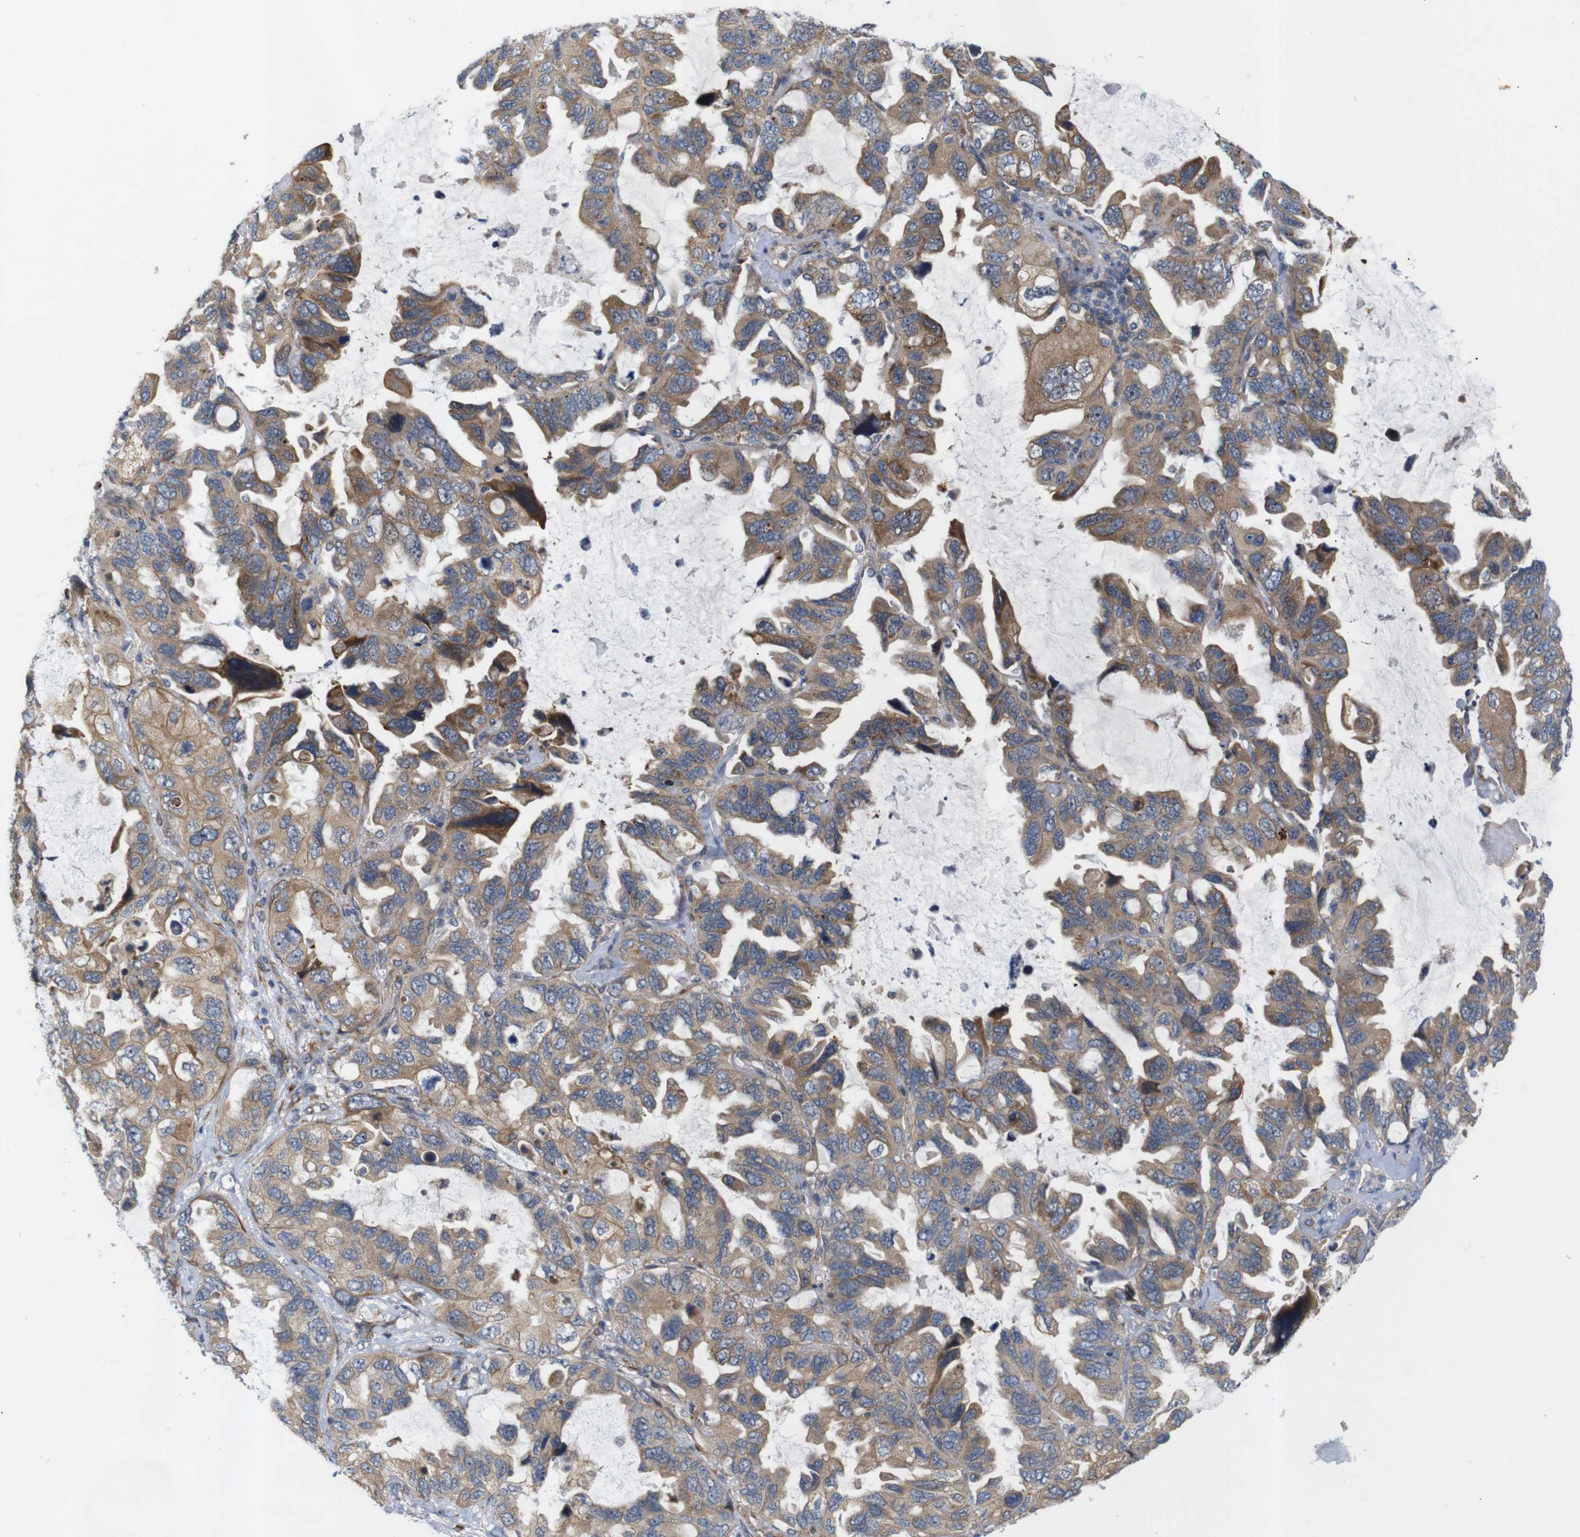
{"staining": {"intensity": "moderate", "quantity": ">75%", "location": "cytoplasmic/membranous"}, "tissue": "lung cancer", "cell_type": "Tumor cells", "image_type": "cancer", "snomed": [{"axis": "morphology", "description": "Squamous cell carcinoma, NOS"}, {"axis": "topography", "description": "Lung"}], "caption": "IHC of human lung cancer displays medium levels of moderate cytoplasmic/membranous expression in about >75% of tumor cells. (Stains: DAB (3,3'-diaminobenzidine) in brown, nuclei in blue, Microscopy: brightfield microscopy at high magnification).", "gene": "P3H2", "patient": {"sex": "female", "age": 73}}